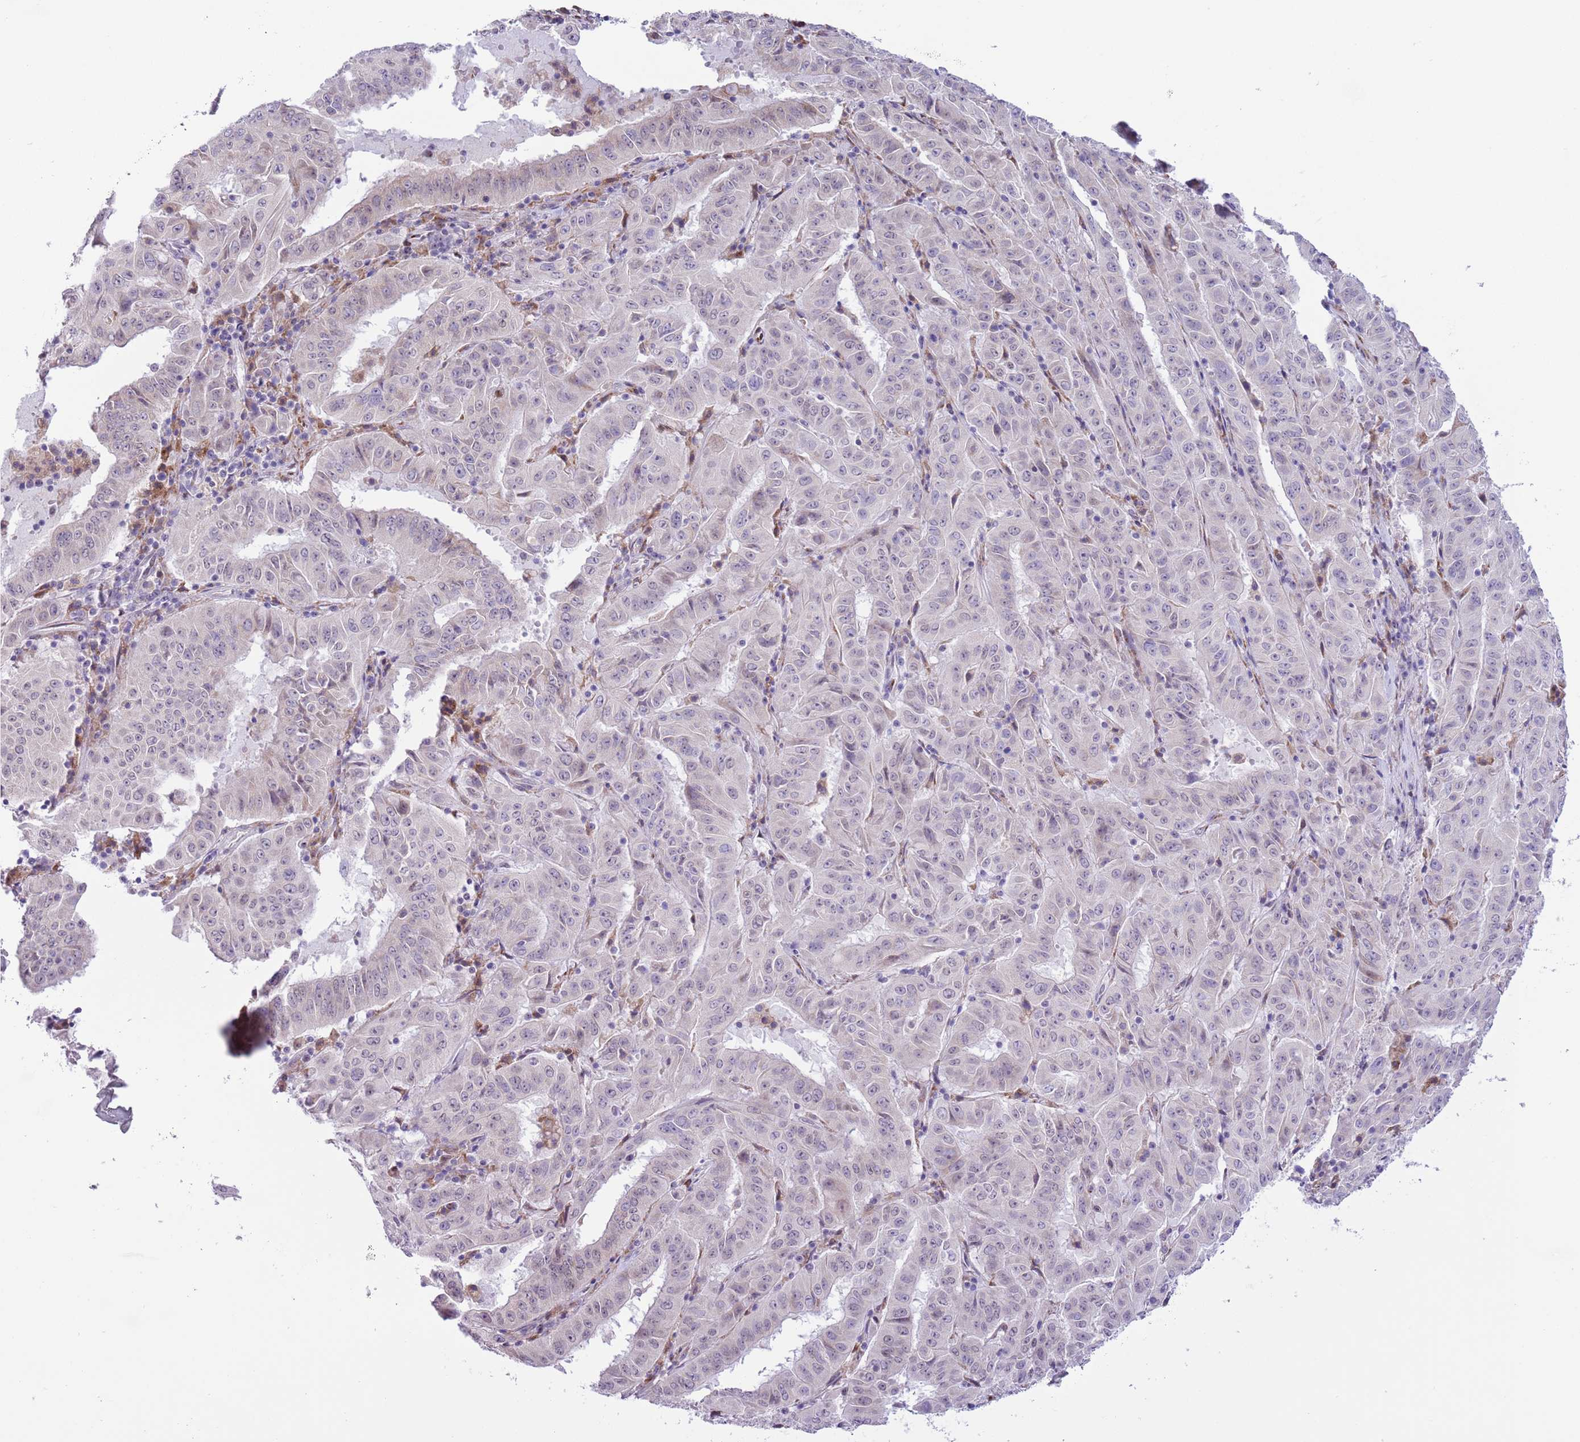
{"staining": {"intensity": "negative", "quantity": "none", "location": "none"}, "tissue": "pancreatic cancer", "cell_type": "Tumor cells", "image_type": "cancer", "snomed": [{"axis": "morphology", "description": "Adenocarcinoma, NOS"}, {"axis": "topography", "description": "Pancreas"}], "caption": "Immunohistochemistry of human pancreatic cancer exhibits no staining in tumor cells.", "gene": "ZNF576", "patient": {"sex": "male", "age": 63}}